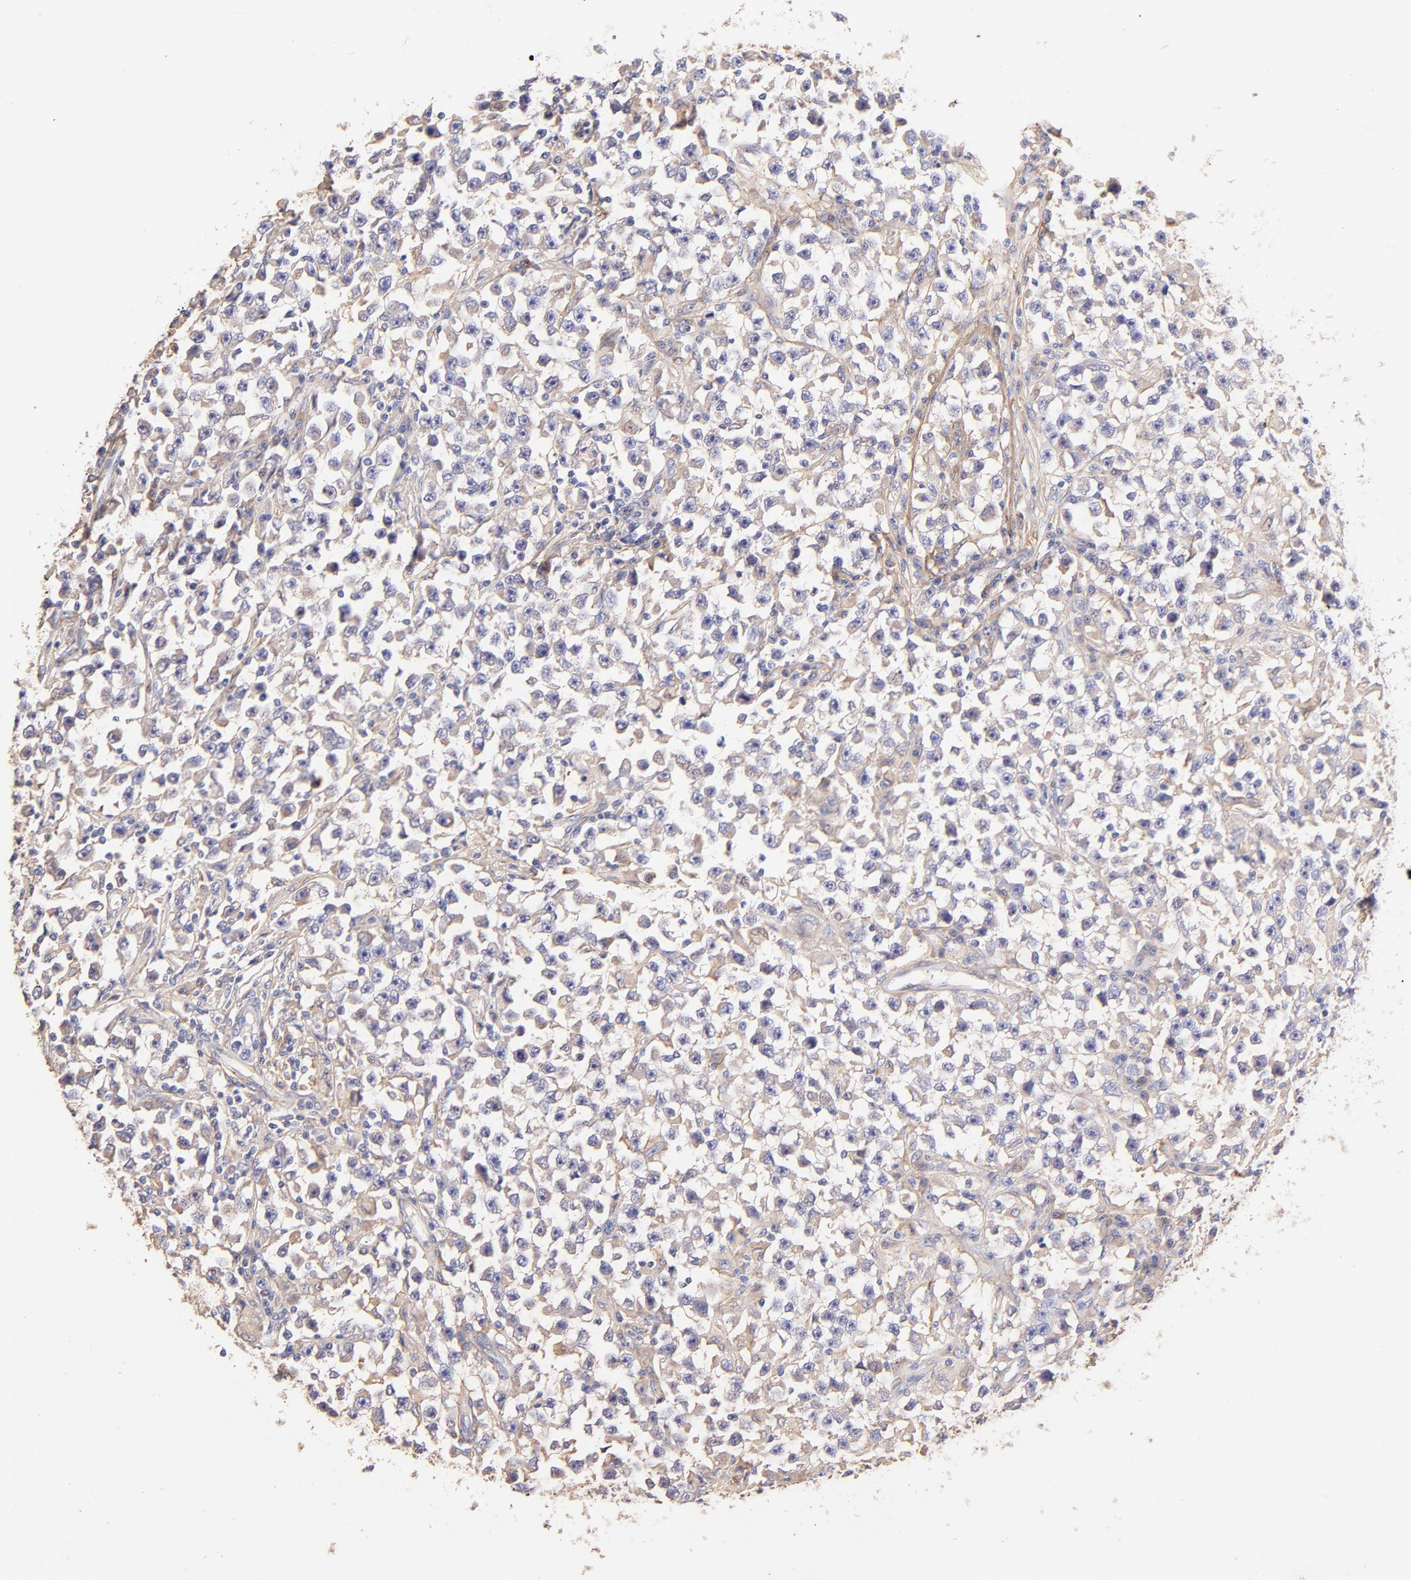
{"staining": {"intensity": "weak", "quantity": ">75%", "location": "cytoplasmic/membranous"}, "tissue": "testis cancer", "cell_type": "Tumor cells", "image_type": "cancer", "snomed": [{"axis": "morphology", "description": "Seminoma, NOS"}, {"axis": "topography", "description": "Testis"}], "caption": "DAB (3,3'-diaminobenzidine) immunohistochemical staining of seminoma (testis) shows weak cytoplasmic/membranous protein expression in approximately >75% of tumor cells. Ihc stains the protein in brown and the nuclei are stained blue.", "gene": "BGN", "patient": {"sex": "male", "age": 33}}